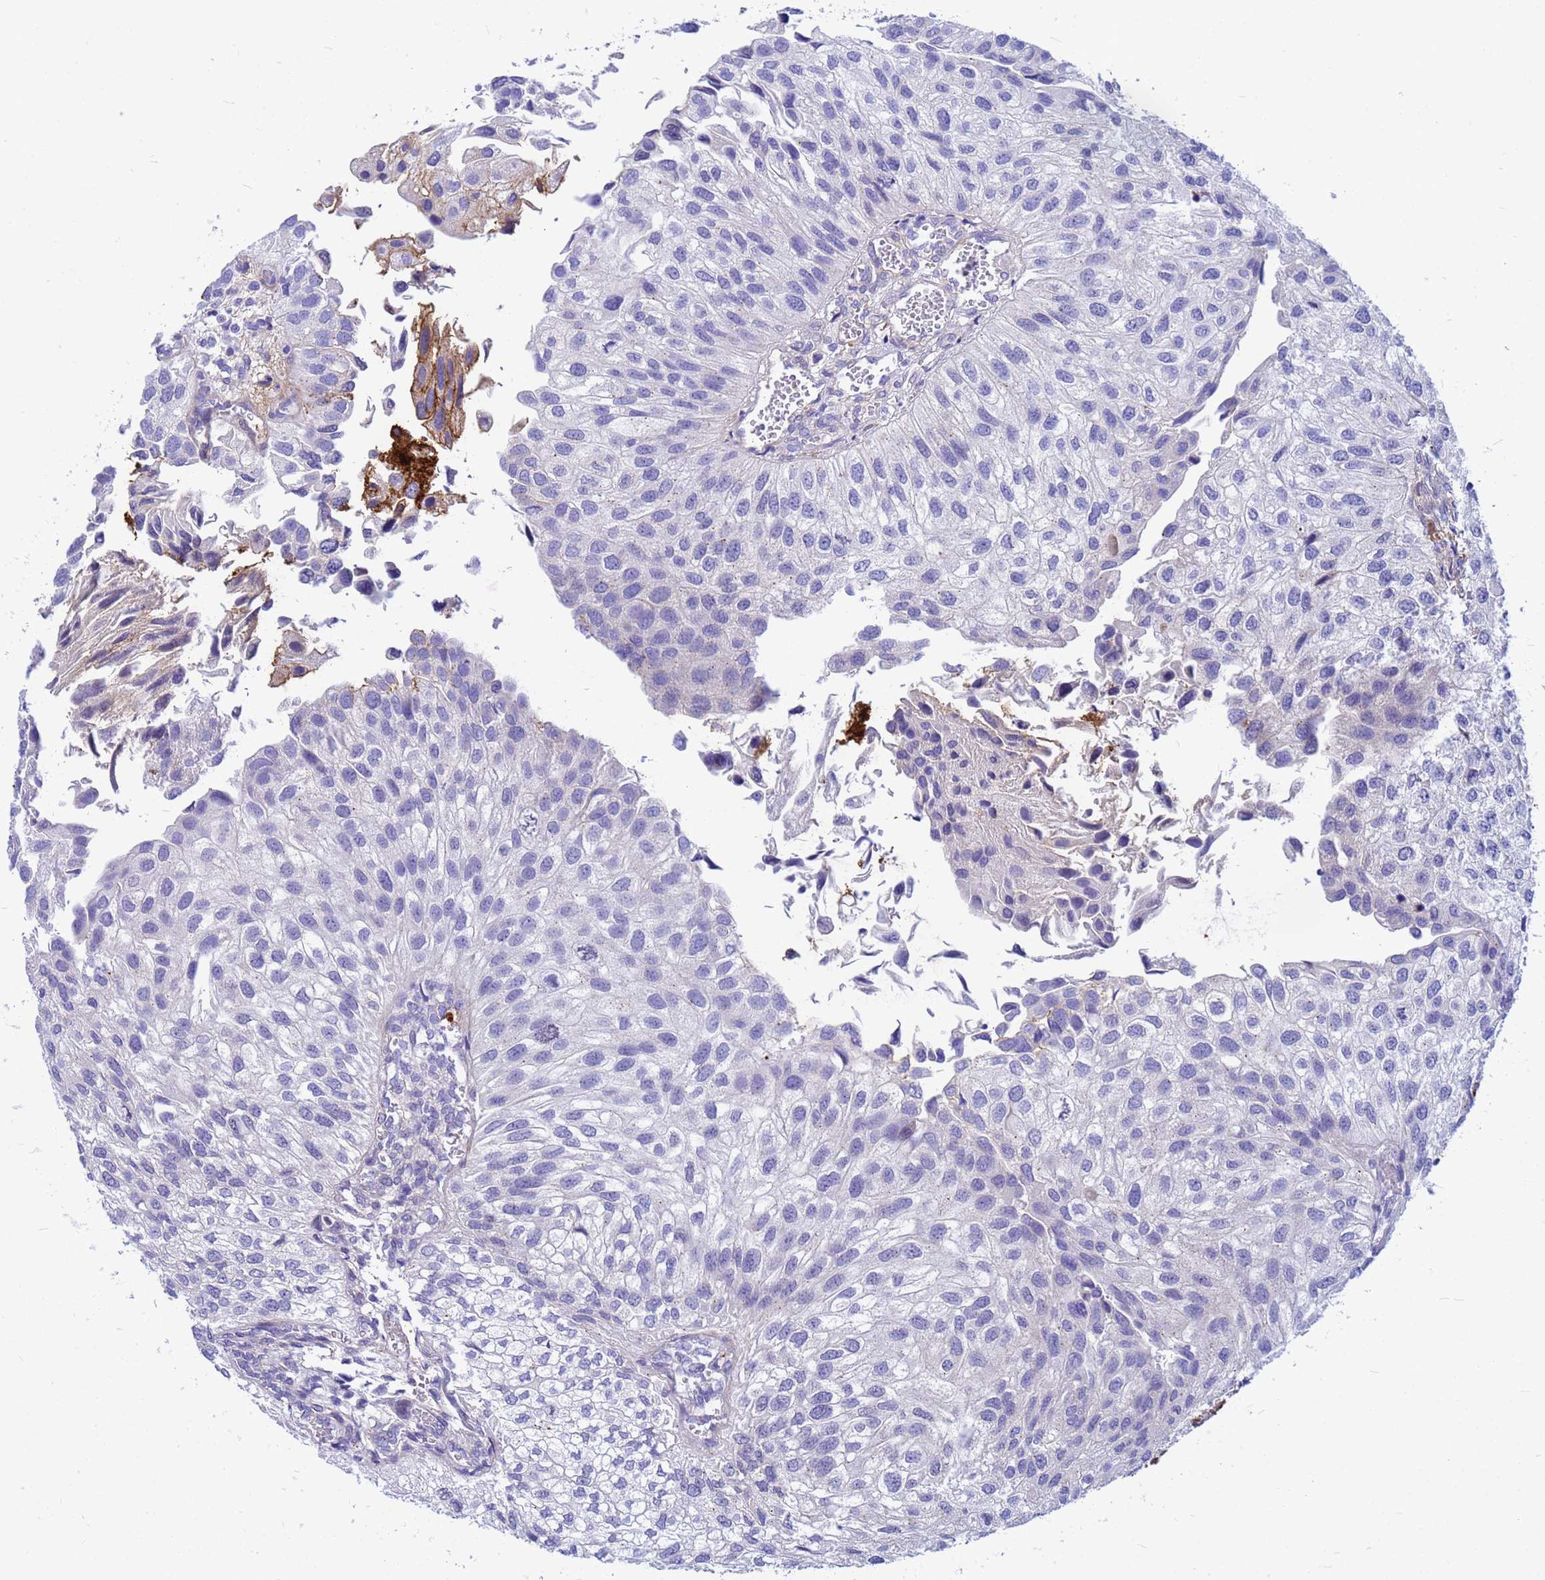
{"staining": {"intensity": "negative", "quantity": "none", "location": "none"}, "tissue": "urothelial cancer", "cell_type": "Tumor cells", "image_type": "cancer", "snomed": [{"axis": "morphology", "description": "Urothelial carcinoma, Low grade"}, {"axis": "topography", "description": "Urinary bladder"}], "caption": "An image of human urothelial cancer is negative for staining in tumor cells.", "gene": "ORM1", "patient": {"sex": "female", "age": 89}}